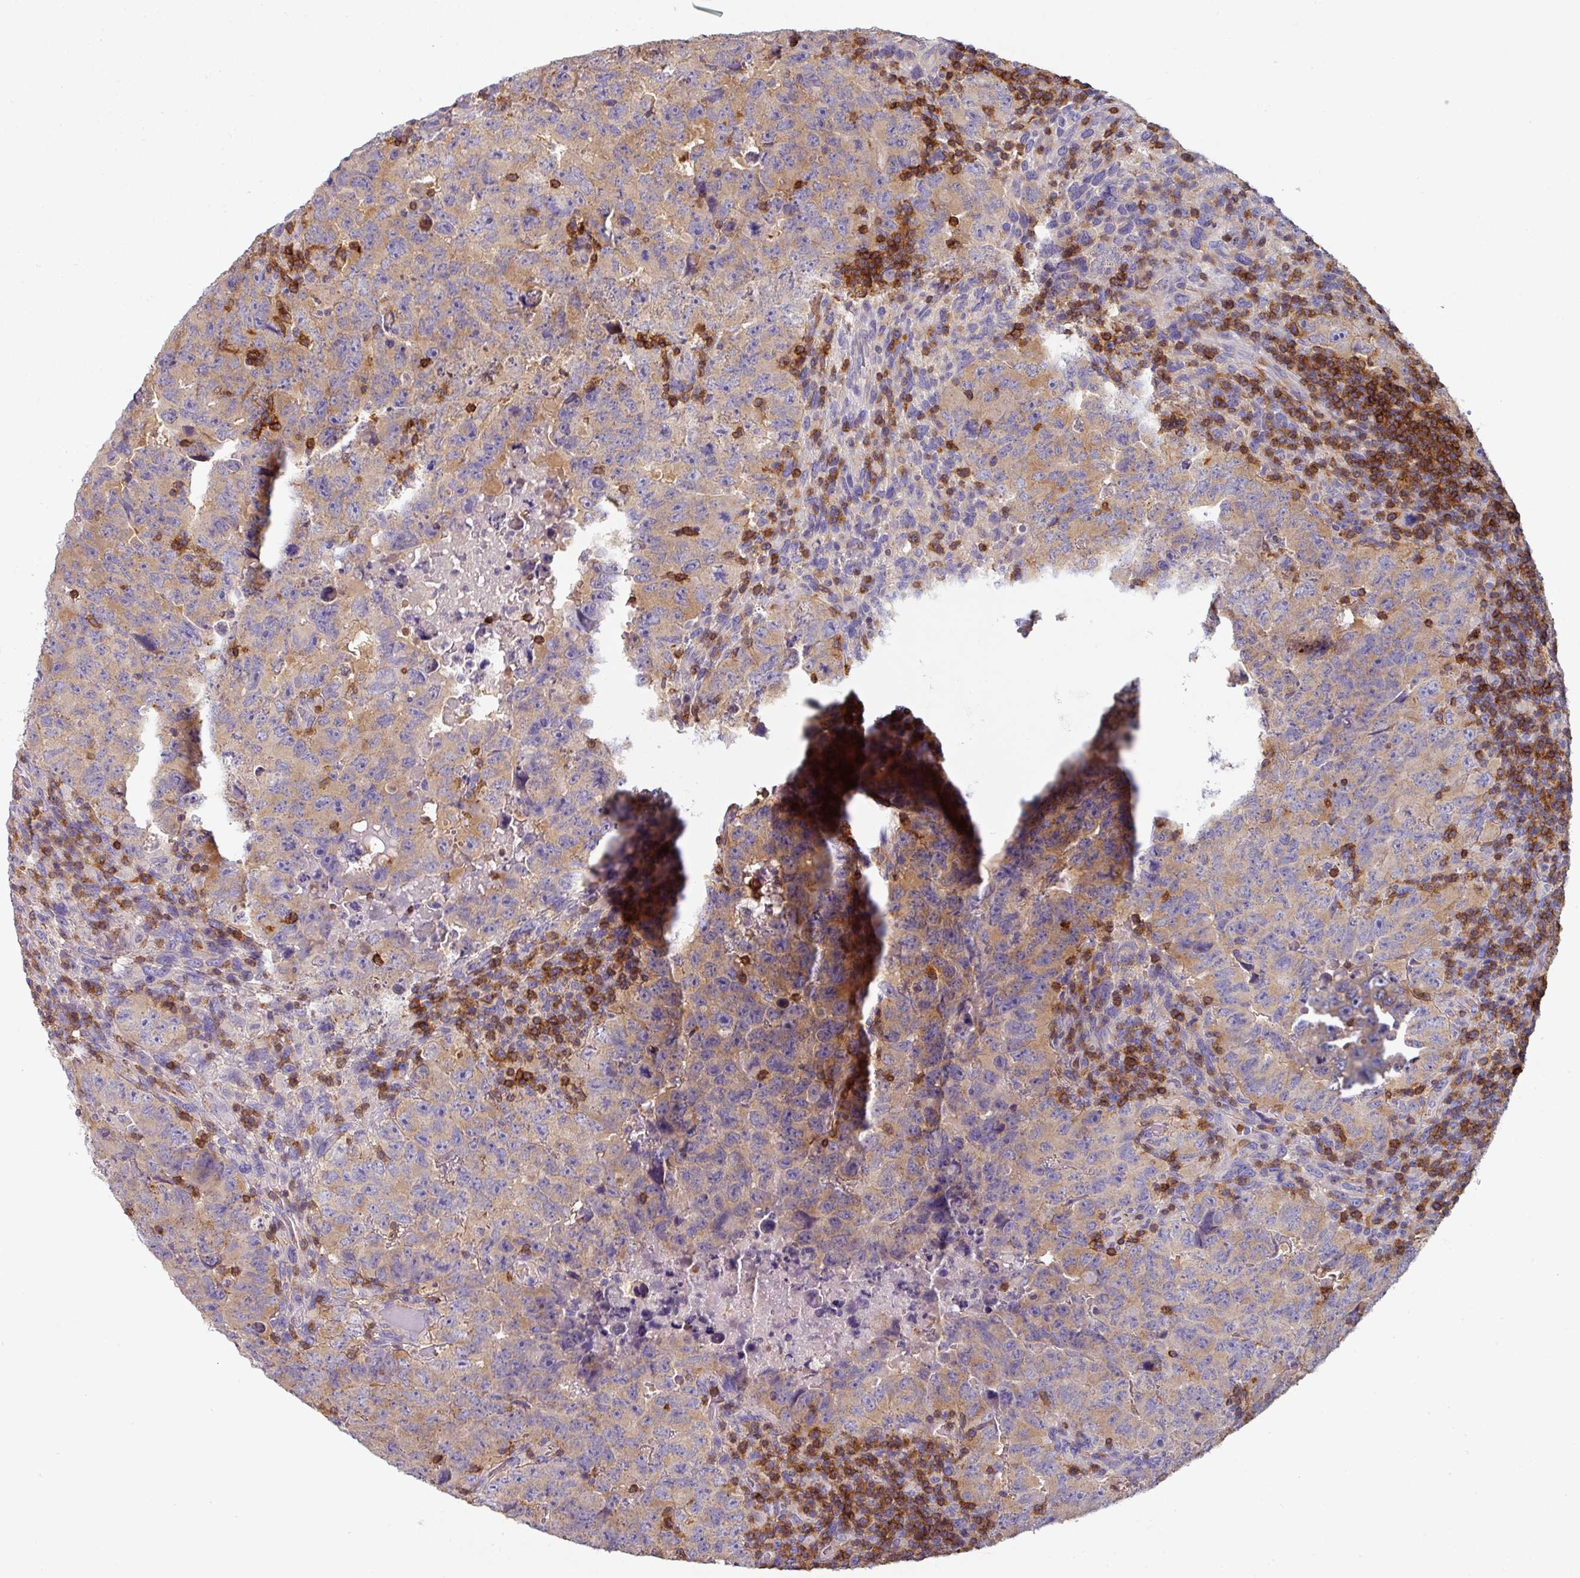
{"staining": {"intensity": "moderate", "quantity": ">75%", "location": "cytoplasmic/membranous"}, "tissue": "testis cancer", "cell_type": "Tumor cells", "image_type": "cancer", "snomed": [{"axis": "morphology", "description": "Carcinoma, Embryonal, NOS"}, {"axis": "topography", "description": "Testis"}], "caption": "IHC (DAB (3,3'-diaminobenzidine)) staining of human testis embryonal carcinoma exhibits moderate cytoplasmic/membranous protein positivity in approximately >75% of tumor cells.", "gene": "CD3G", "patient": {"sex": "male", "age": 24}}